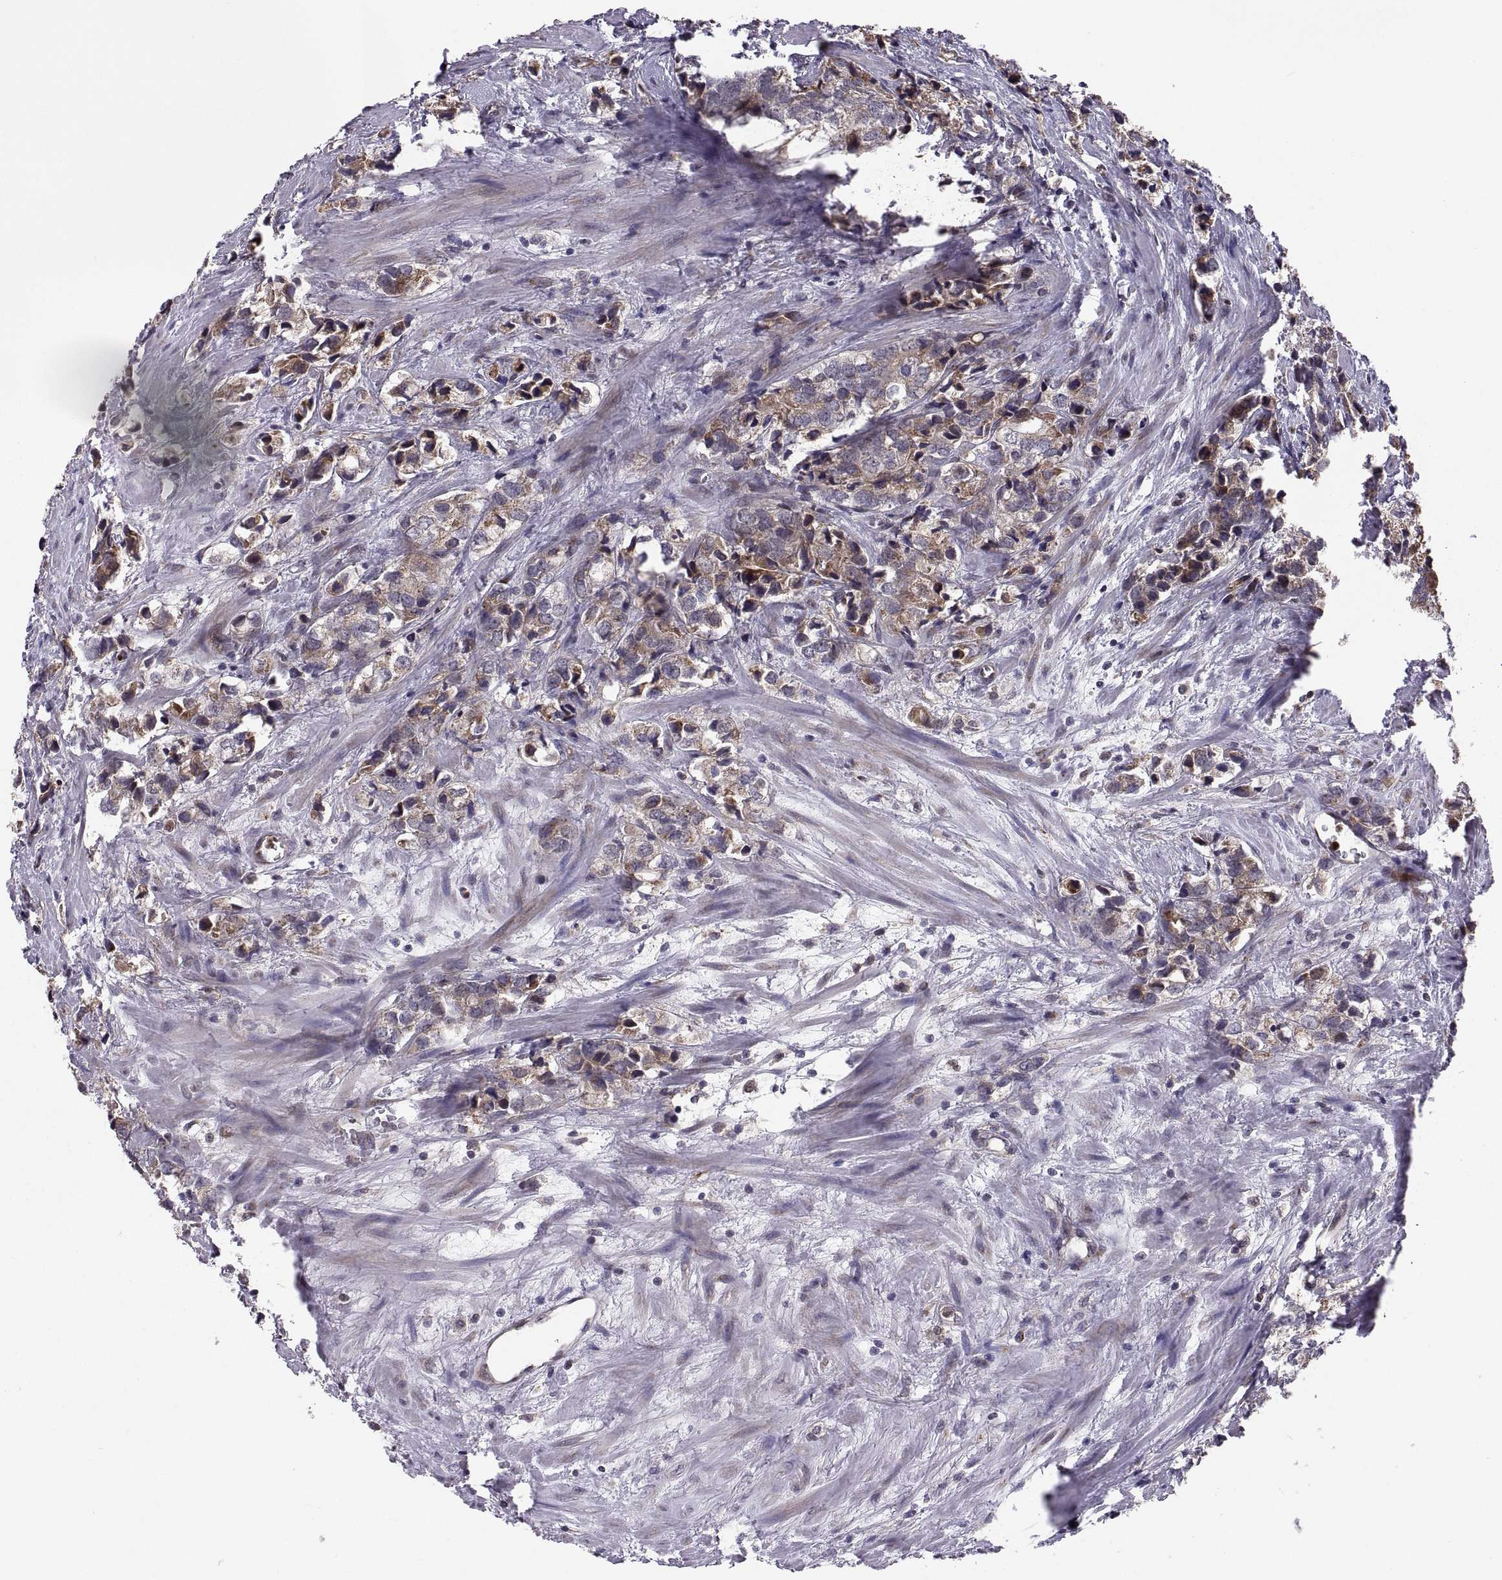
{"staining": {"intensity": "moderate", "quantity": "25%-75%", "location": "cytoplasmic/membranous"}, "tissue": "prostate cancer", "cell_type": "Tumor cells", "image_type": "cancer", "snomed": [{"axis": "morphology", "description": "Adenocarcinoma, NOS"}, {"axis": "topography", "description": "Prostate and seminal vesicle, NOS"}], "caption": "Immunohistochemistry (IHC) image of human prostate cancer (adenocarcinoma) stained for a protein (brown), which displays medium levels of moderate cytoplasmic/membranous expression in about 25%-75% of tumor cells.", "gene": "TESC", "patient": {"sex": "male", "age": 63}}